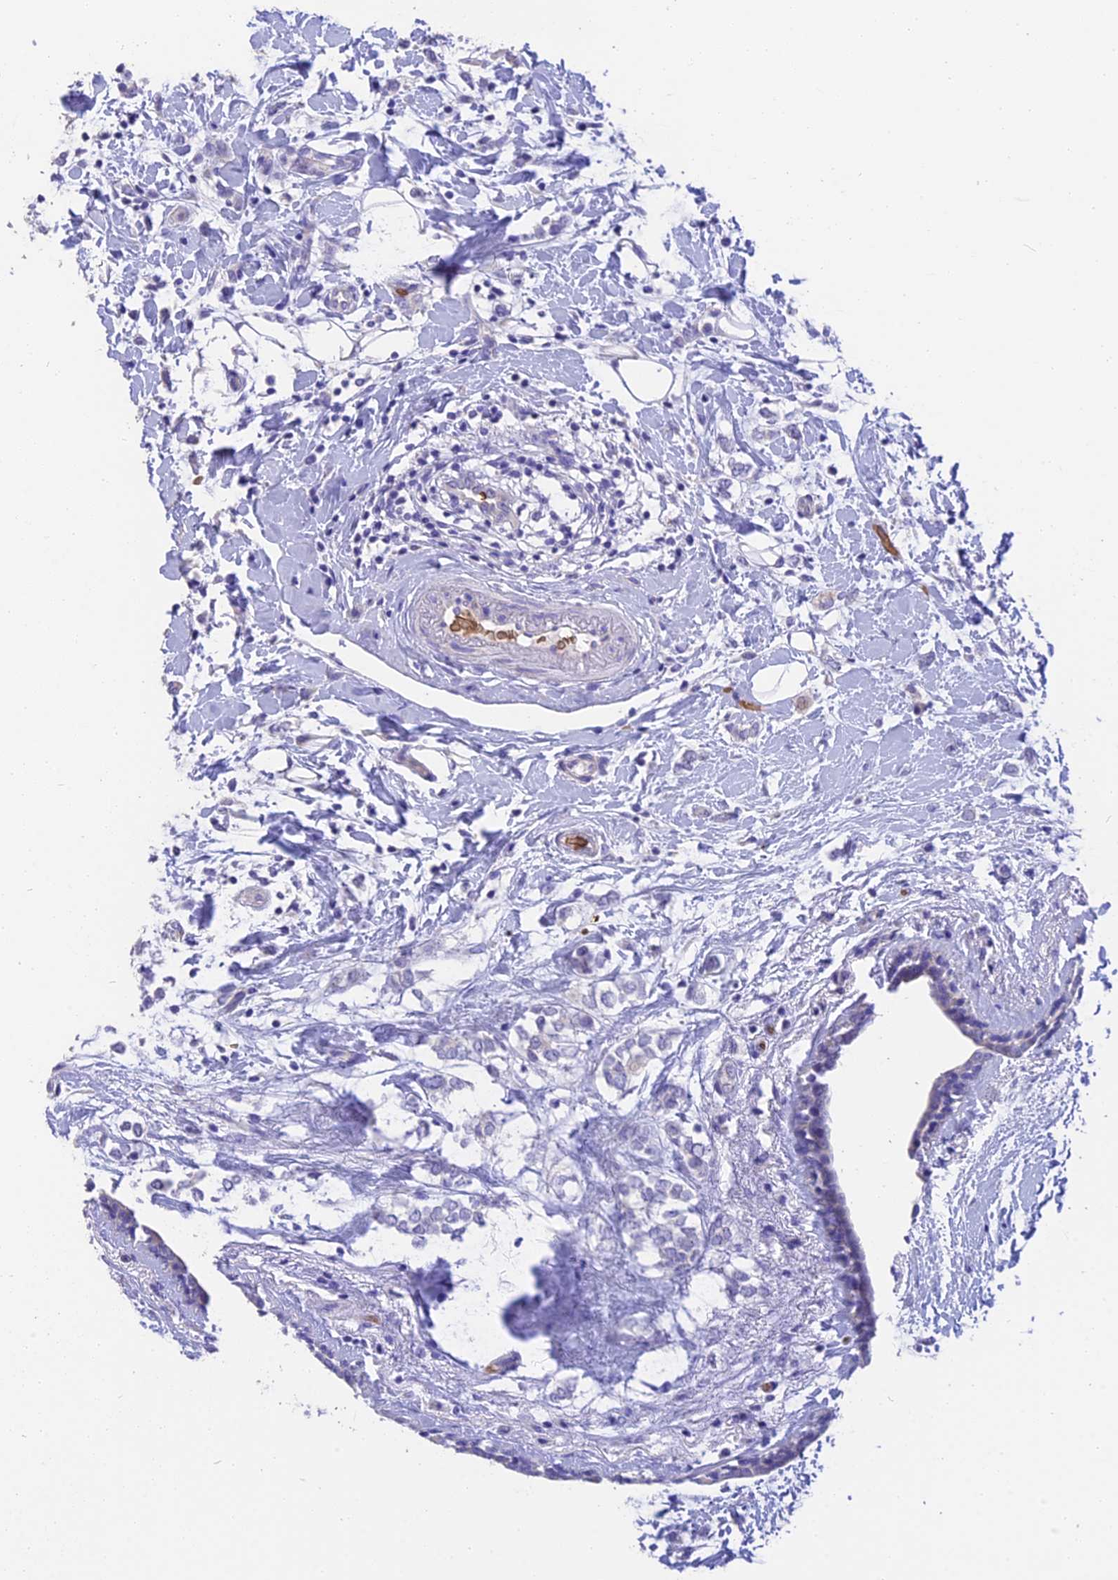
{"staining": {"intensity": "negative", "quantity": "none", "location": "none"}, "tissue": "breast cancer", "cell_type": "Tumor cells", "image_type": "cancer", "snomed": [{"axis": "morphology", "description": "Normal tissue, NOS"}, {"axis": "morphology", "description": "Lobular carcinoma"}, {"axis": "topography", "description": "Breast"}], "caption": "This is a histopathology image of immunohistochemistry (IHC) staining of lobular carcinoma (breast), which shows no expression in tumor cells.", "gene": "TNNC2", "patient": {"sex": "female", "age": 47}}